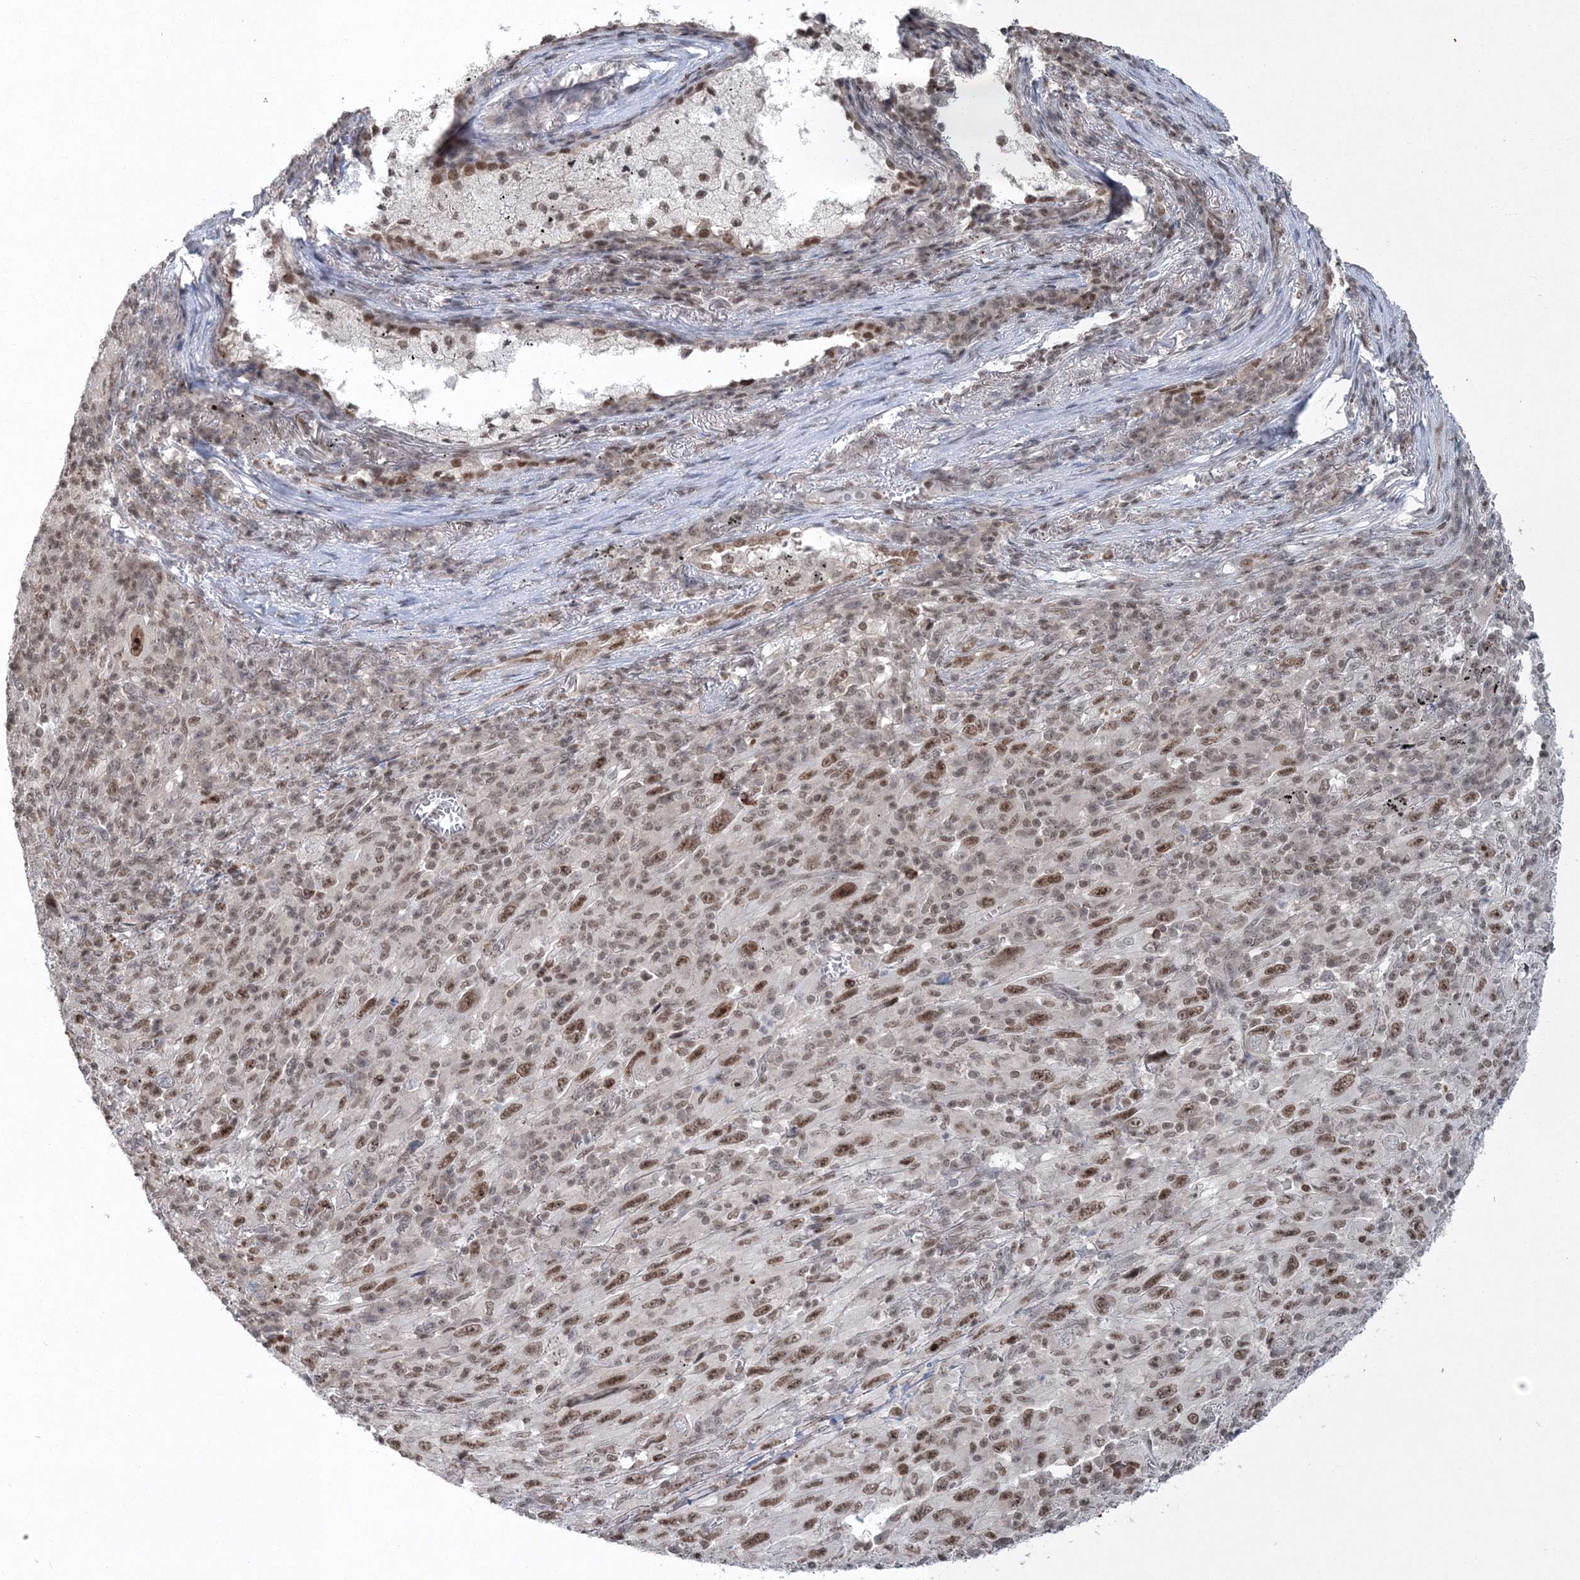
{"staining": {"intensity": "moderate", "quantity": ">75%", "location": "nuclear"}, "tissue": "melanoma", "cell_type": "Tumor cells", "image_type": "cancer", "snomed": [{"axis": "morphology", "description": "Malignant melanoma, Metastatic site"}, {"axis": "topography", "description": "Skin"}], "caption": "Malignant melanoma (metastatic site) was stained to show a protein in brown. There is medium levels of moderate nuclear positivity in approximately >75% of tumor cells.", "gene": "PDS5A", "patient": {"sex": "female", "age": 56}}